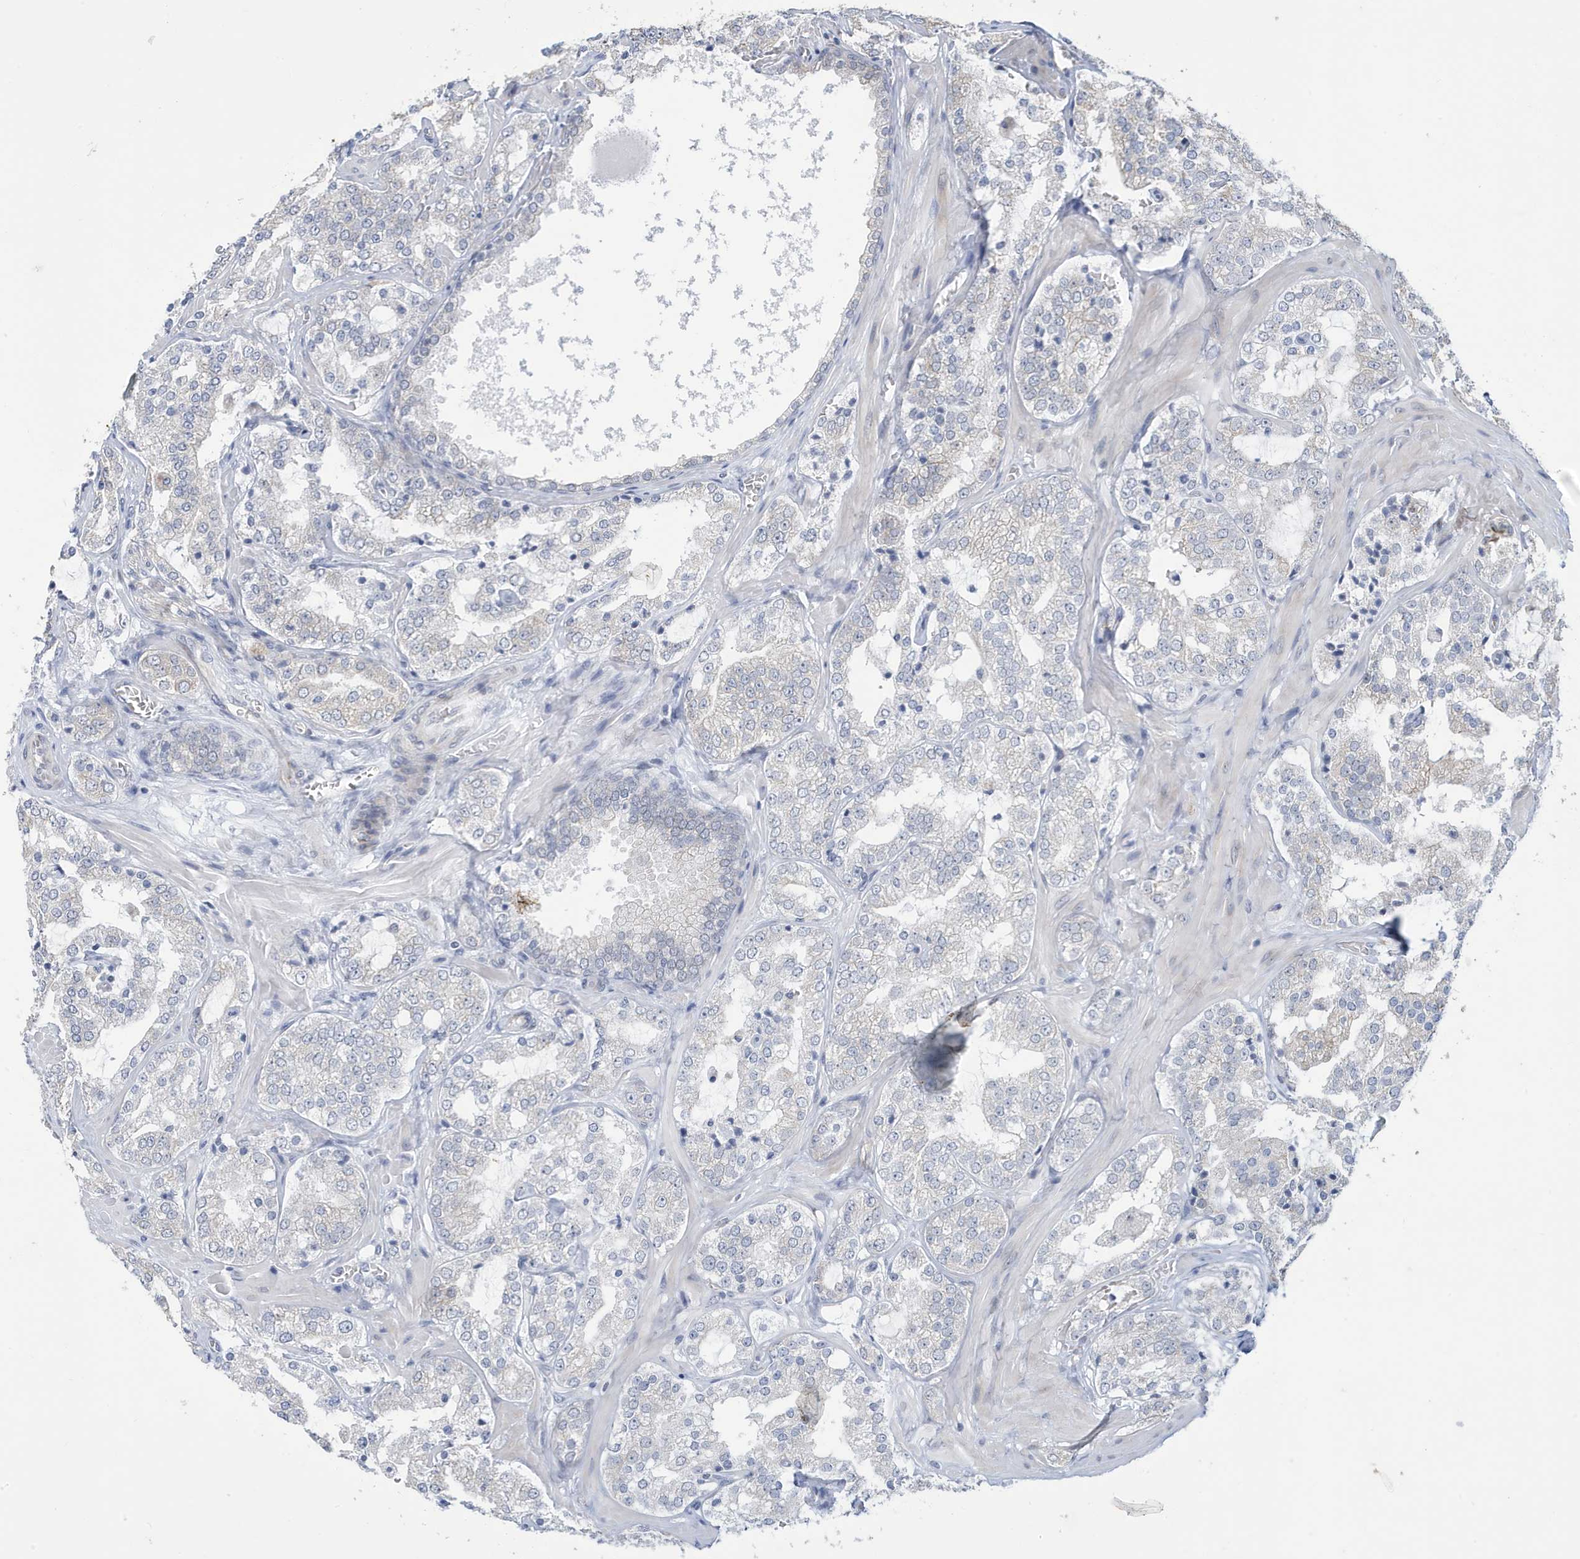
{"staining": {"intensity": "negative", "quantity": "none", "location": "none"}, "tissue": "prostate cancer", "cell_type": "Tumor cells", "image_type": "cancer", "snomed": [{"axis": "morphology", "description": "Adenocarcinoma, High grade"}, {"axis": "topography", "description": "Prostate"}], "caption": "DAB immunohistochemical staining of high-grade adenocarcinoma (prostate) reveals no significant staining in tumor cells. (Brightfield microscopy of DAB immunohistochemistry at high magnification).", "gene": "ZNF654", "patient": {"sex": "male", "age": 64}}